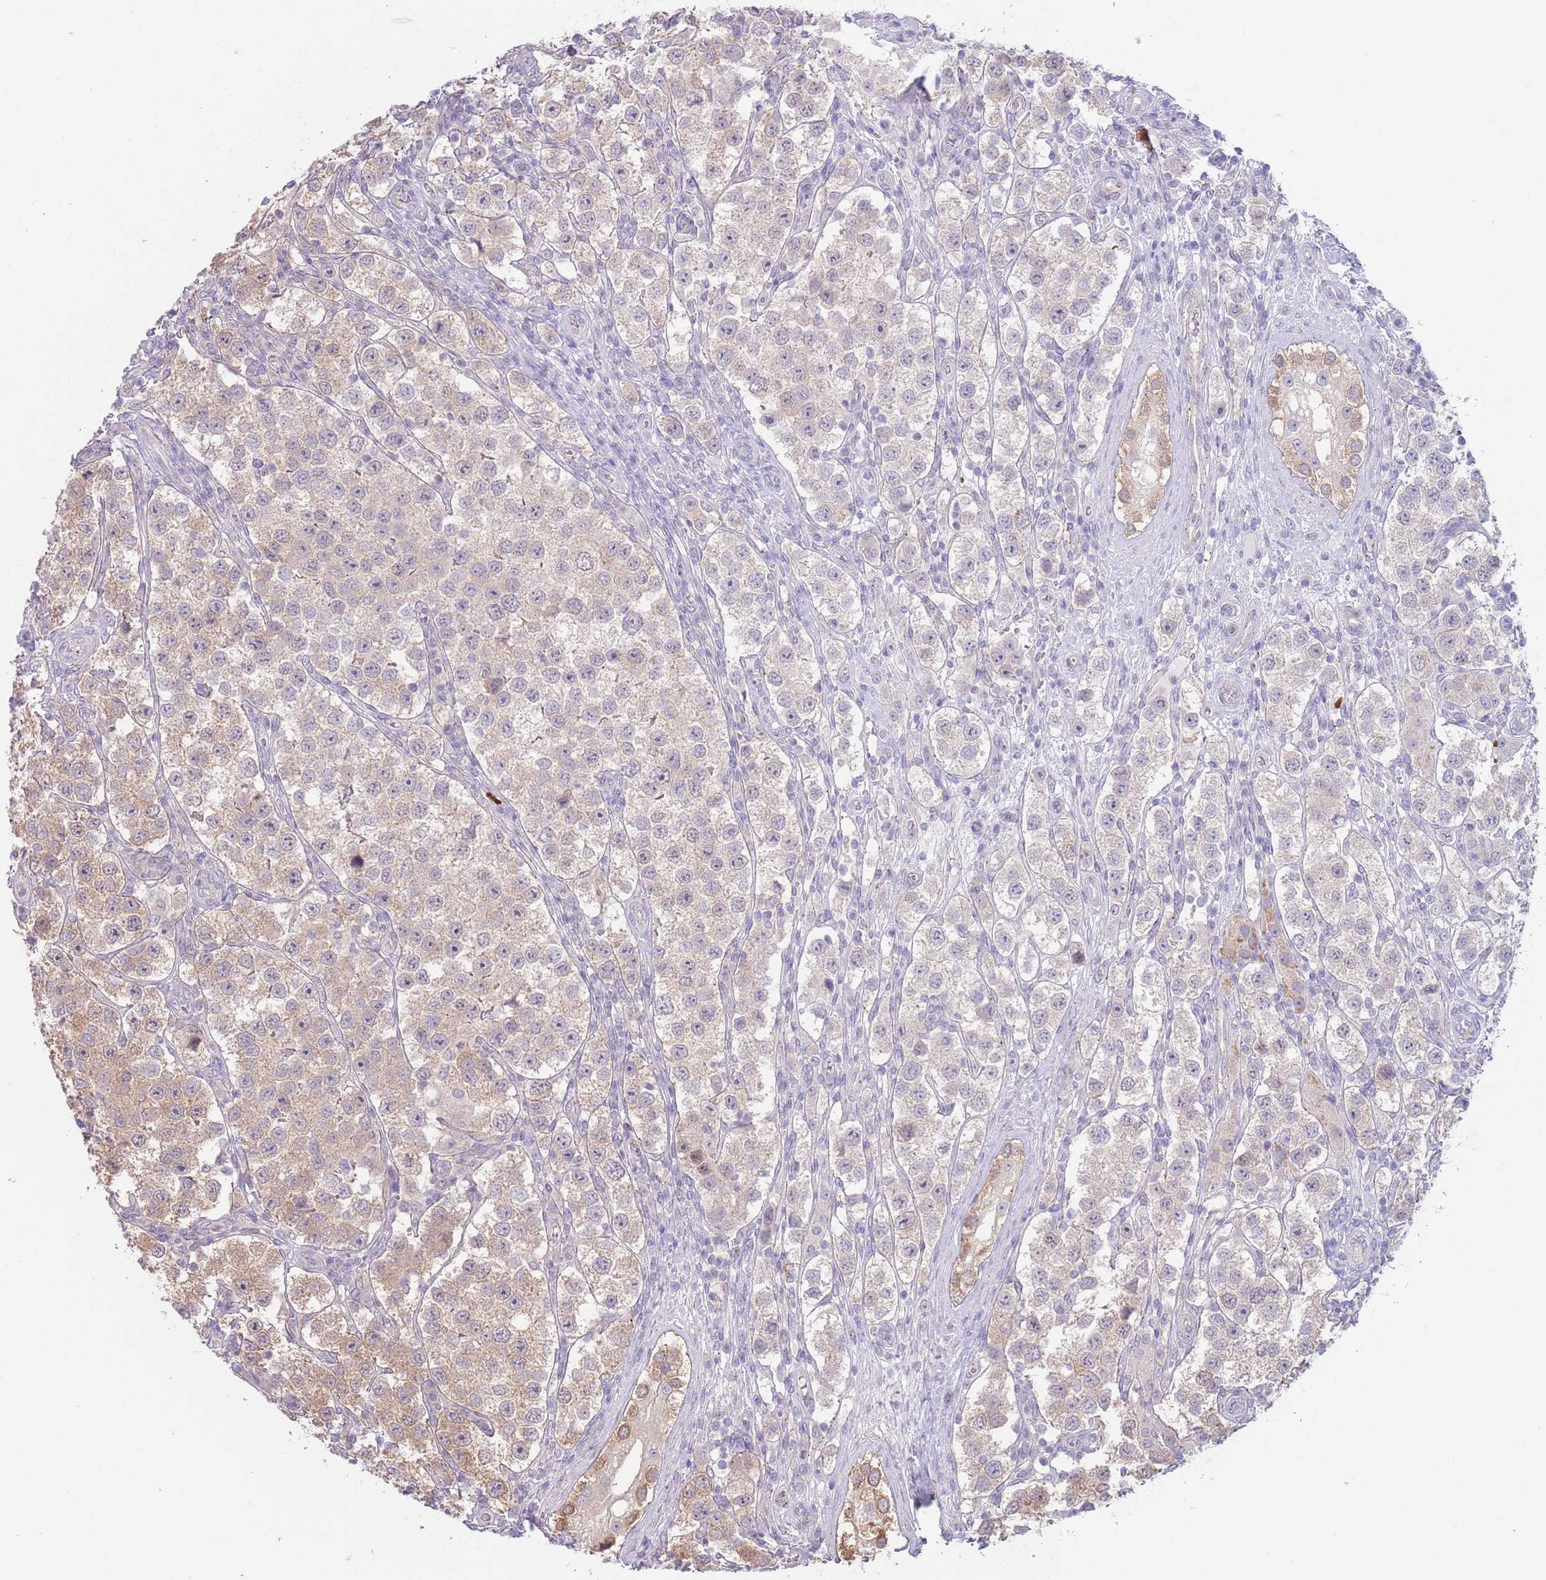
{"staining": {"intensity": "moderate", "quantity": "<25%", "location": "cytoplasmic/membranous"}, "tissue": "testis cancer", "cell_type": "Tumor cells", "image_type": "cancer", "snomed": [{"axis": "morphology", "description": "Seminoma, NOS"}, {"axis": "topography", "description": "Testis"}], "caption": "Moderate cytoplasmic/membranous protein positivity is seen in about <25% of tumor cells in seminoma (testis).", "gene": "LDHD", "patient": {"sex": "male", "age": 37}}